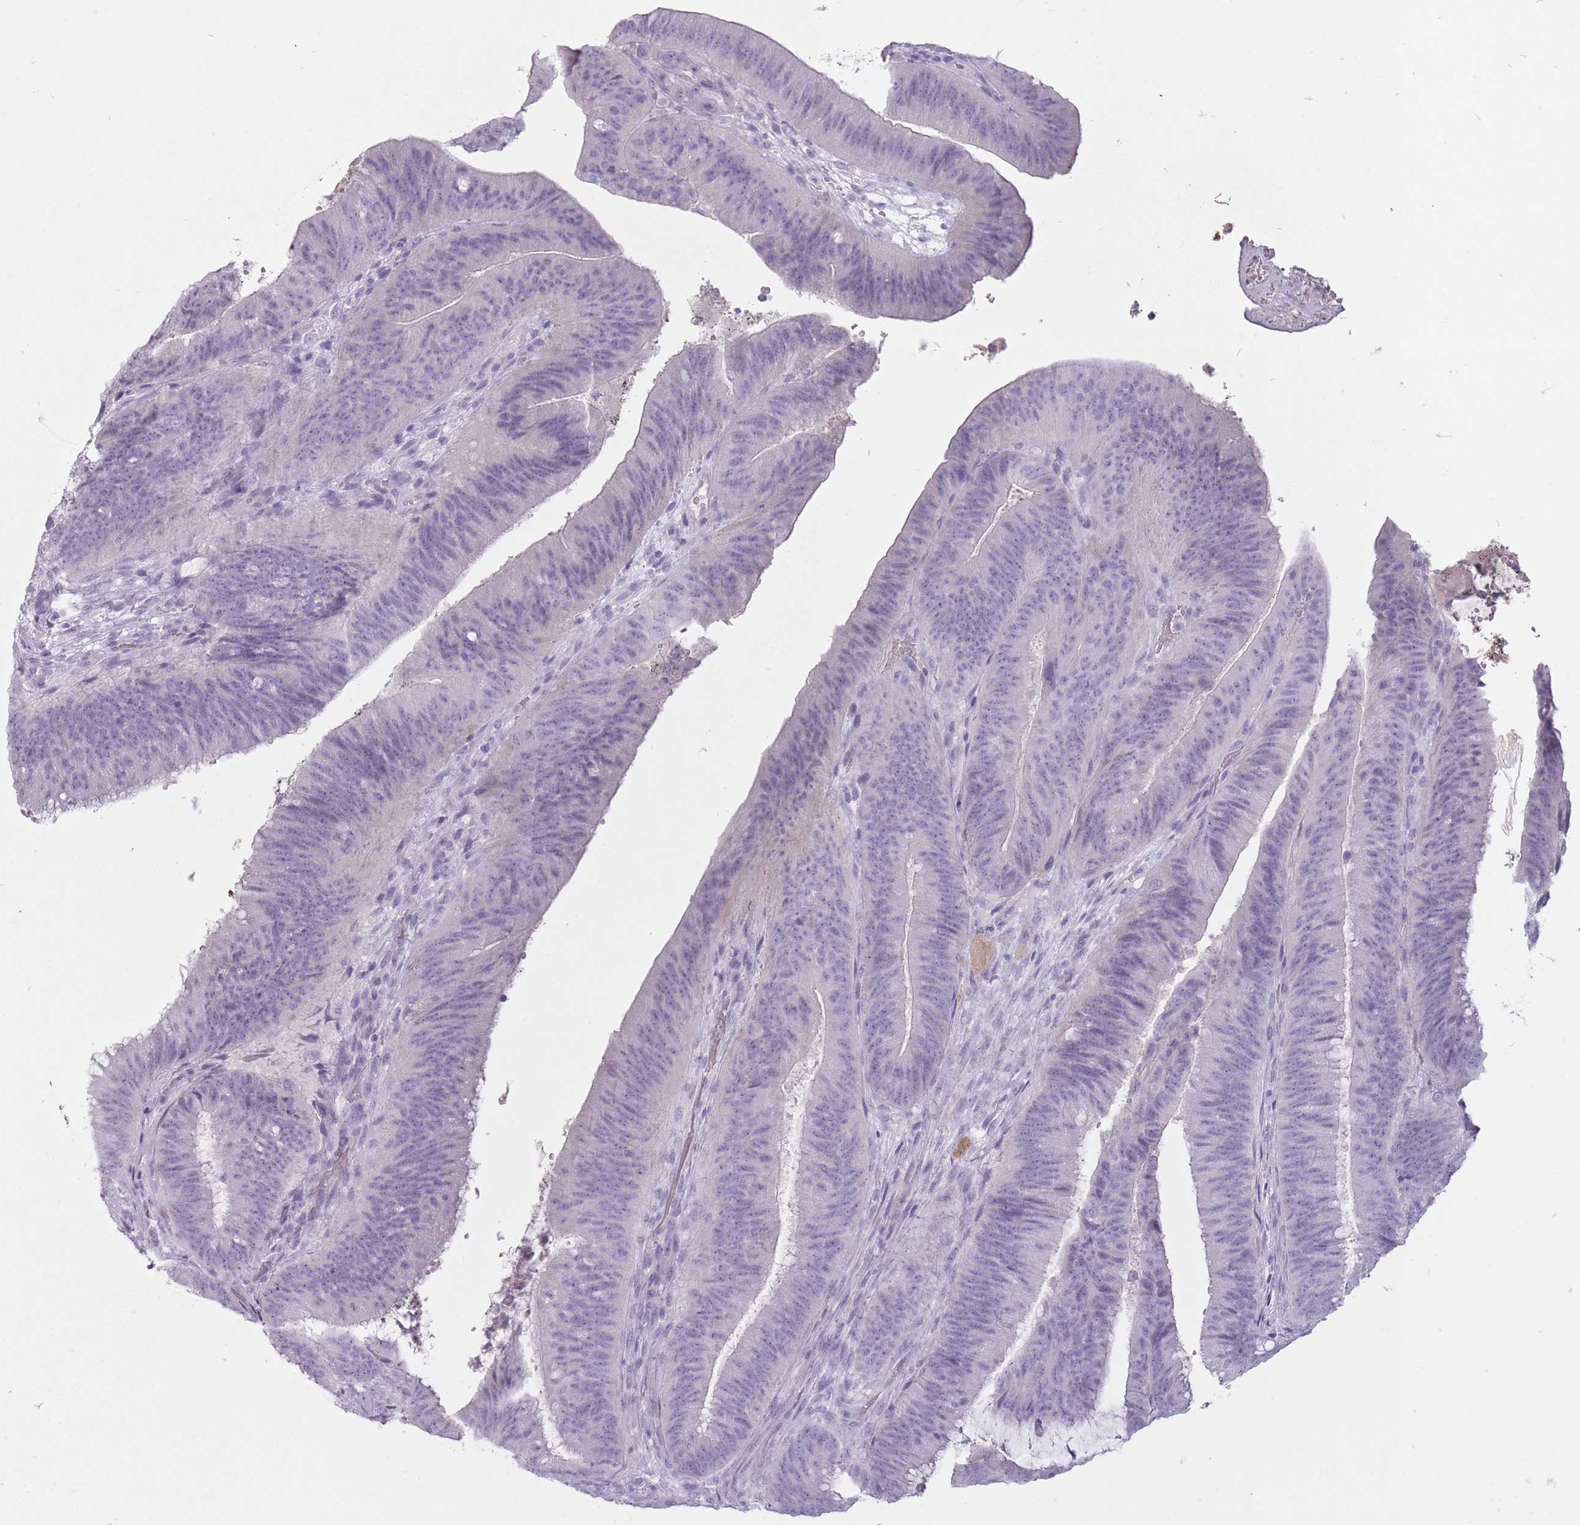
{"staining": {"intensity": "negative", "quantity": "none", "location": "none"}, "tissue": "colorectal cancer", "cell_type": "Tumor cells", "image_type": "cancer", "snomed": [{"axis": "morphology", "description": "Adenocarcinoma, NOS"}, {"axis": "topography", "description": "Colon"}], "caption": "High magnification brightfield microscopy of colorectal cancer (adenocarcinoma) stained with DAB (3,3'-diaminobenzidine) (brown) and counterstained with hematoxylin (blue): tumor cells show no significant positivity.", "gene": "RFX4", "patient": {"sex": "female", "age": 43}}